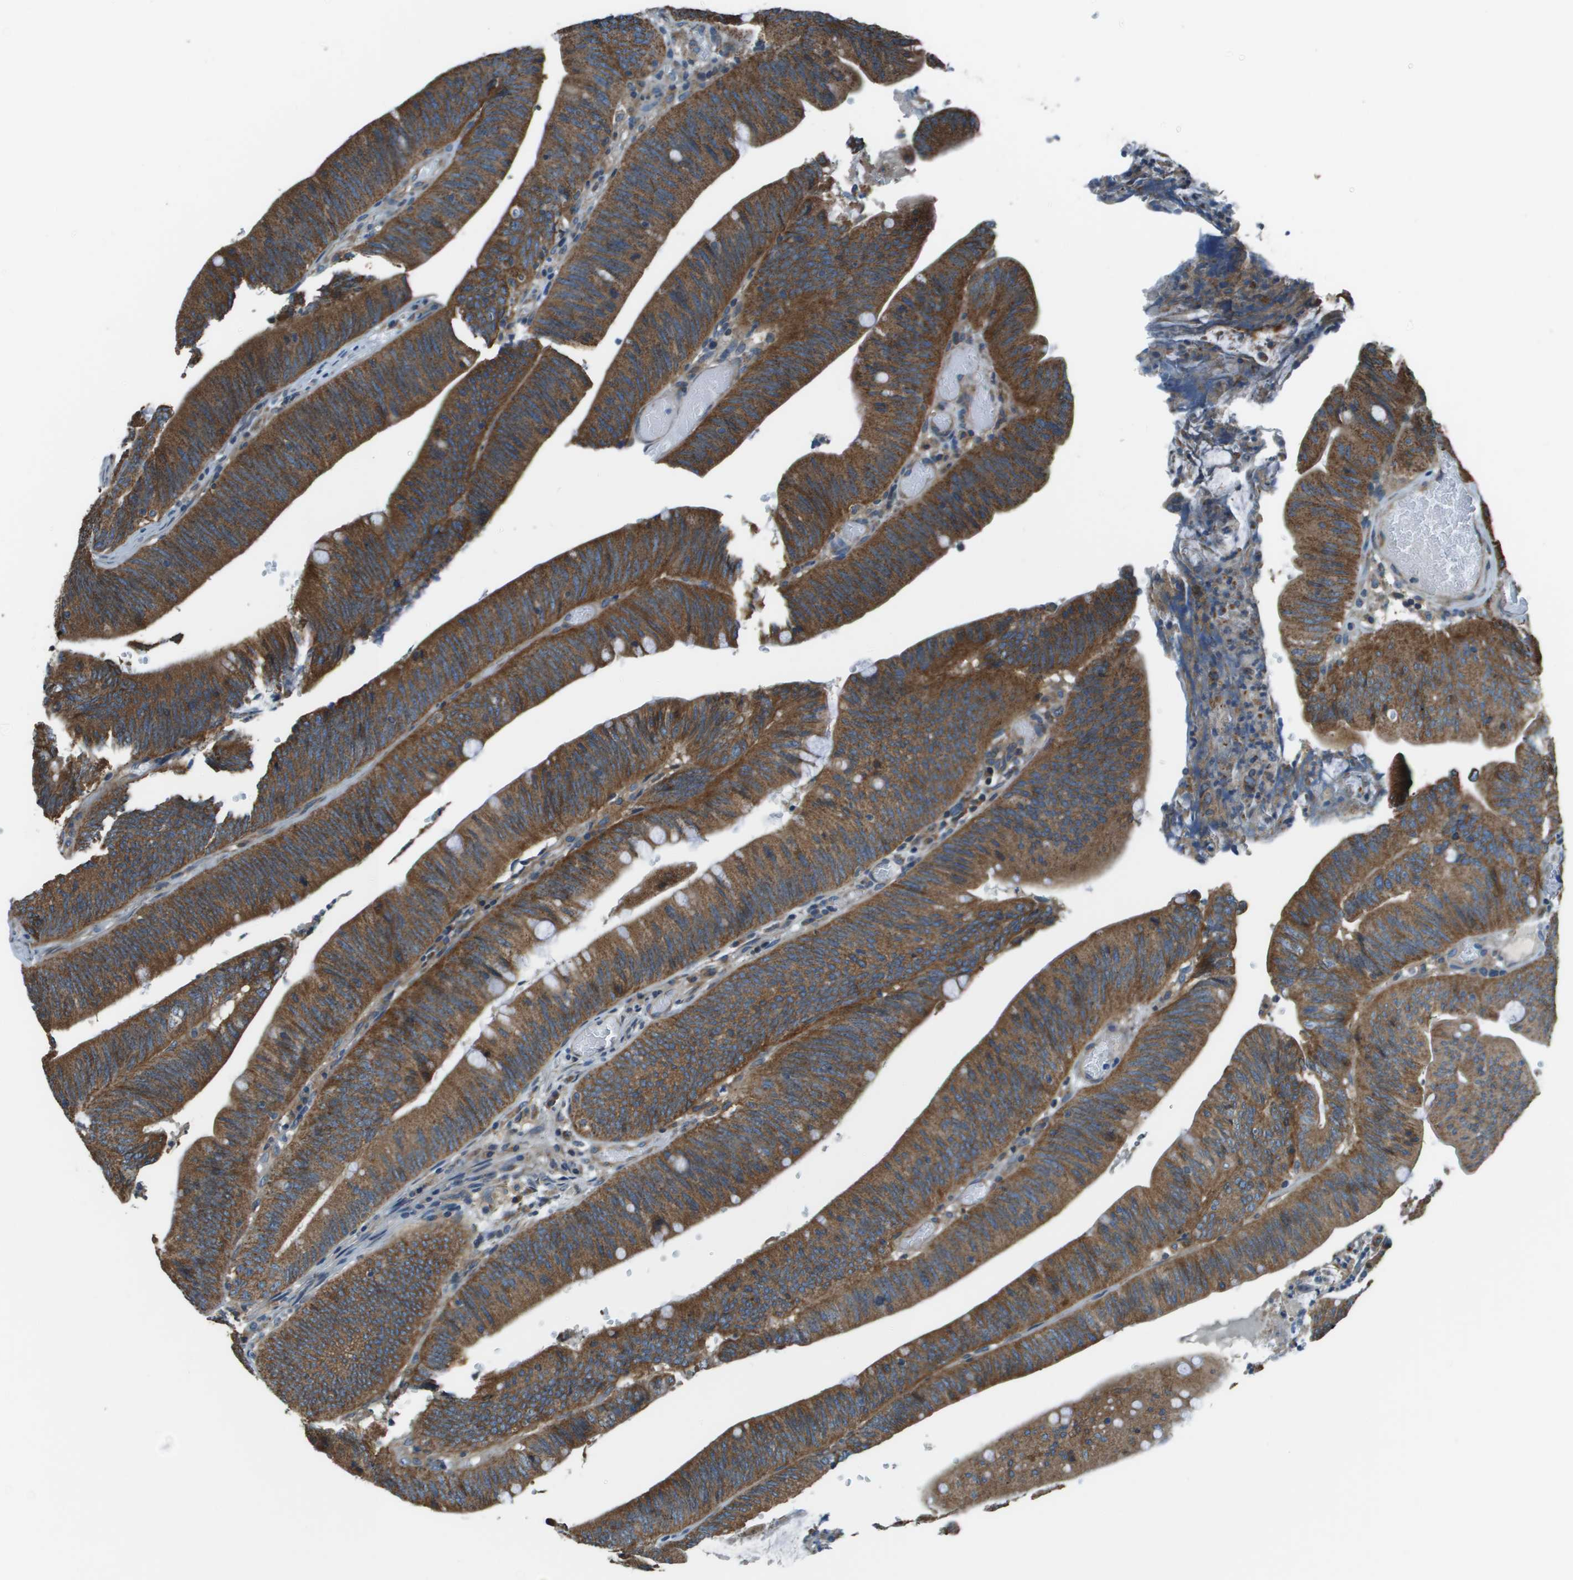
{"staining": {"intensity": "strong", "quantity": ">75%", "location": "cytoplasmic/membranous"}, "tissue": "colorectal cancer", "cell_type": "Tumor cells", "image_type": "cancer", "snomed": [{"axis": "morphology", "description": "Normal tissue, NOS"}, {"axis": "morphology", "description": "Adenocarcinoma, NOS"}, {"axis": "topography", "description": "Rectum"}], "caption": "Brown immunohistochemical staining in colorectal cancer displays strong cytoplasmic/membranous expression in about >75% of tumor cells. Immunohistochemistry (ihc) stains the protein in brown and the nuclei are stained blue.", "gene": "TMEM51", "patient": {"sex": "female", "age": 66}}